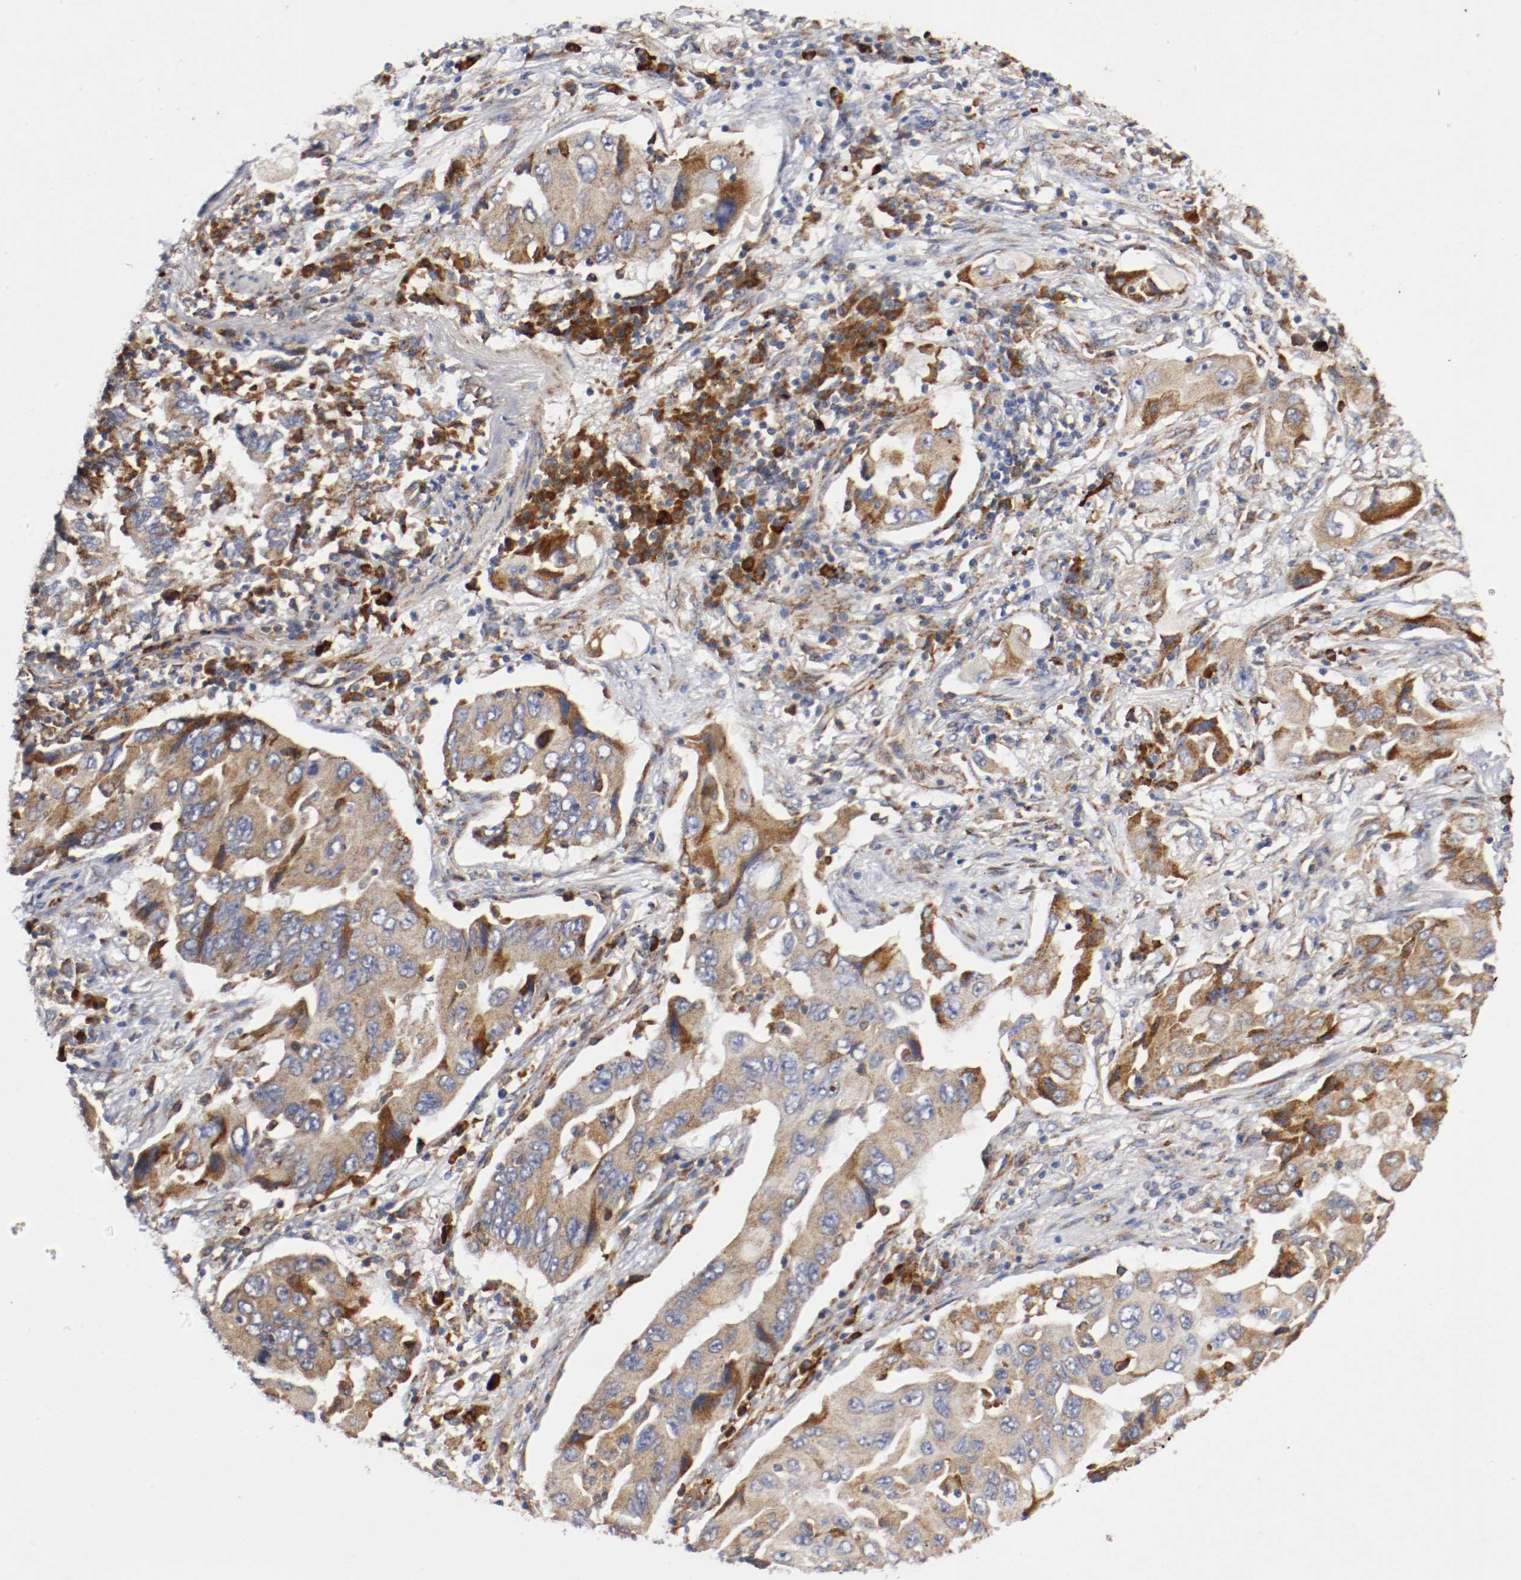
{"staining": {"intensity": "moderate", "quantity": ">75%", "location": "cytoplasmic/membranous"}, "tissue": "lung cancer", "cell_type": "Tumor cells", "image_type": "cancer", "snomed": [{"axis": "morphology", "description": "Adenocarcinoma, NOS"}, {"axis": "topography", "description": "Lung"}], "caption": "IHC image of lung cancer stained for a protein (brown), which shows medium levels of moderate cytoplasmic/membranous positivity in approximately >75% of tumor cells.", "gene": "TRAF2", "patient": {"sex": "female", "age": 65}}